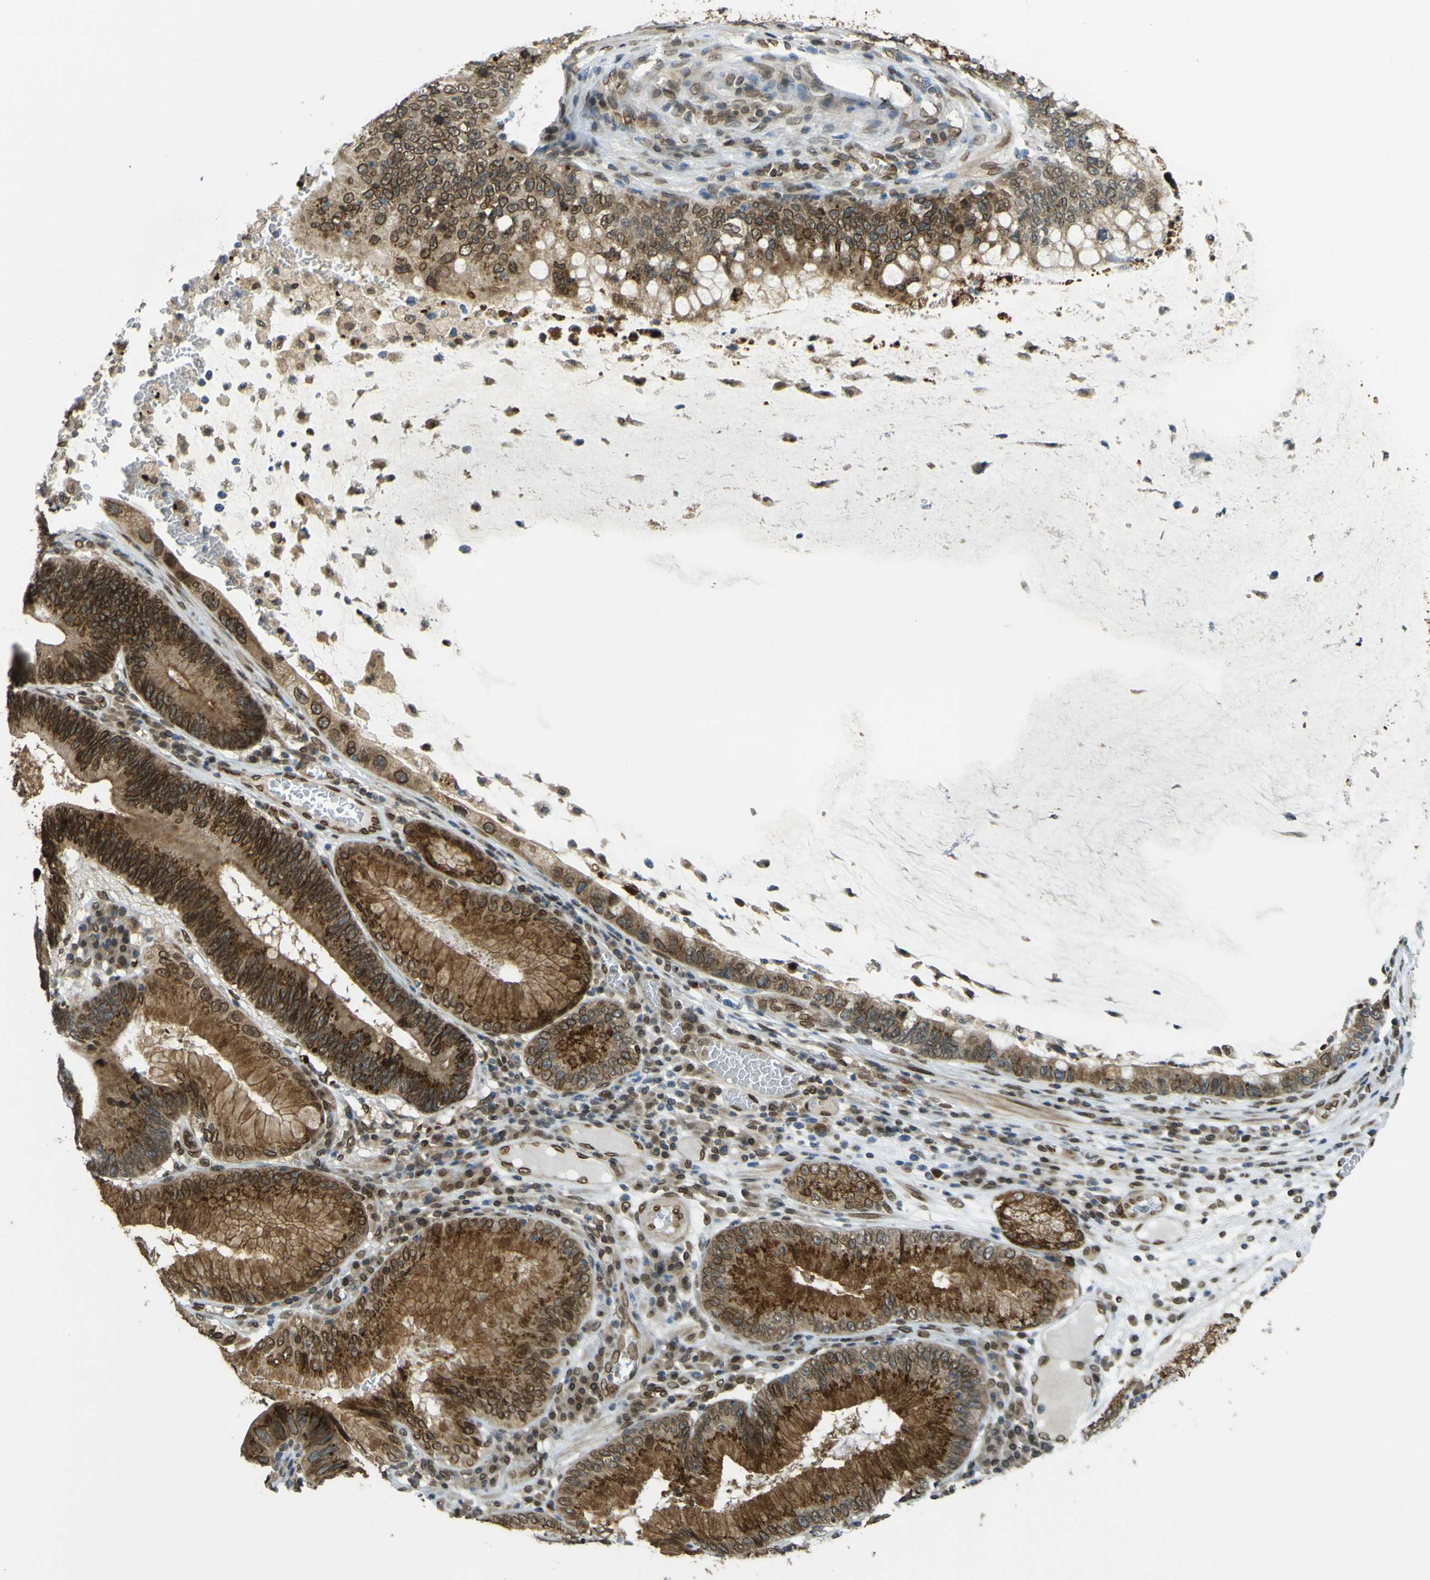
{"staining": {"intensity": "strong", "quantity": ">75%", "location": "cytoplasmic/membranous,nuclear"}, "tissue": "stomach cancer", "cell_type": "Tumor cells", "image_type": "cancer", "snomed": [{"axis": "morphology", "description": "Adenocarcinoma, NOS"}, {"axis": "topography", "description": "Stomach"}], "caption": "Stomach cancer (adenocarcinoma) stained with DAB (3,3'-diaminobenzidine) immunohistochemistry reveals high levels of strong cytoplasmic/membranous and nuclear expression in approximately >75% of tumor cells.", "gene": "GALNT1", "patient": {"sex": "male", "age": 59}}